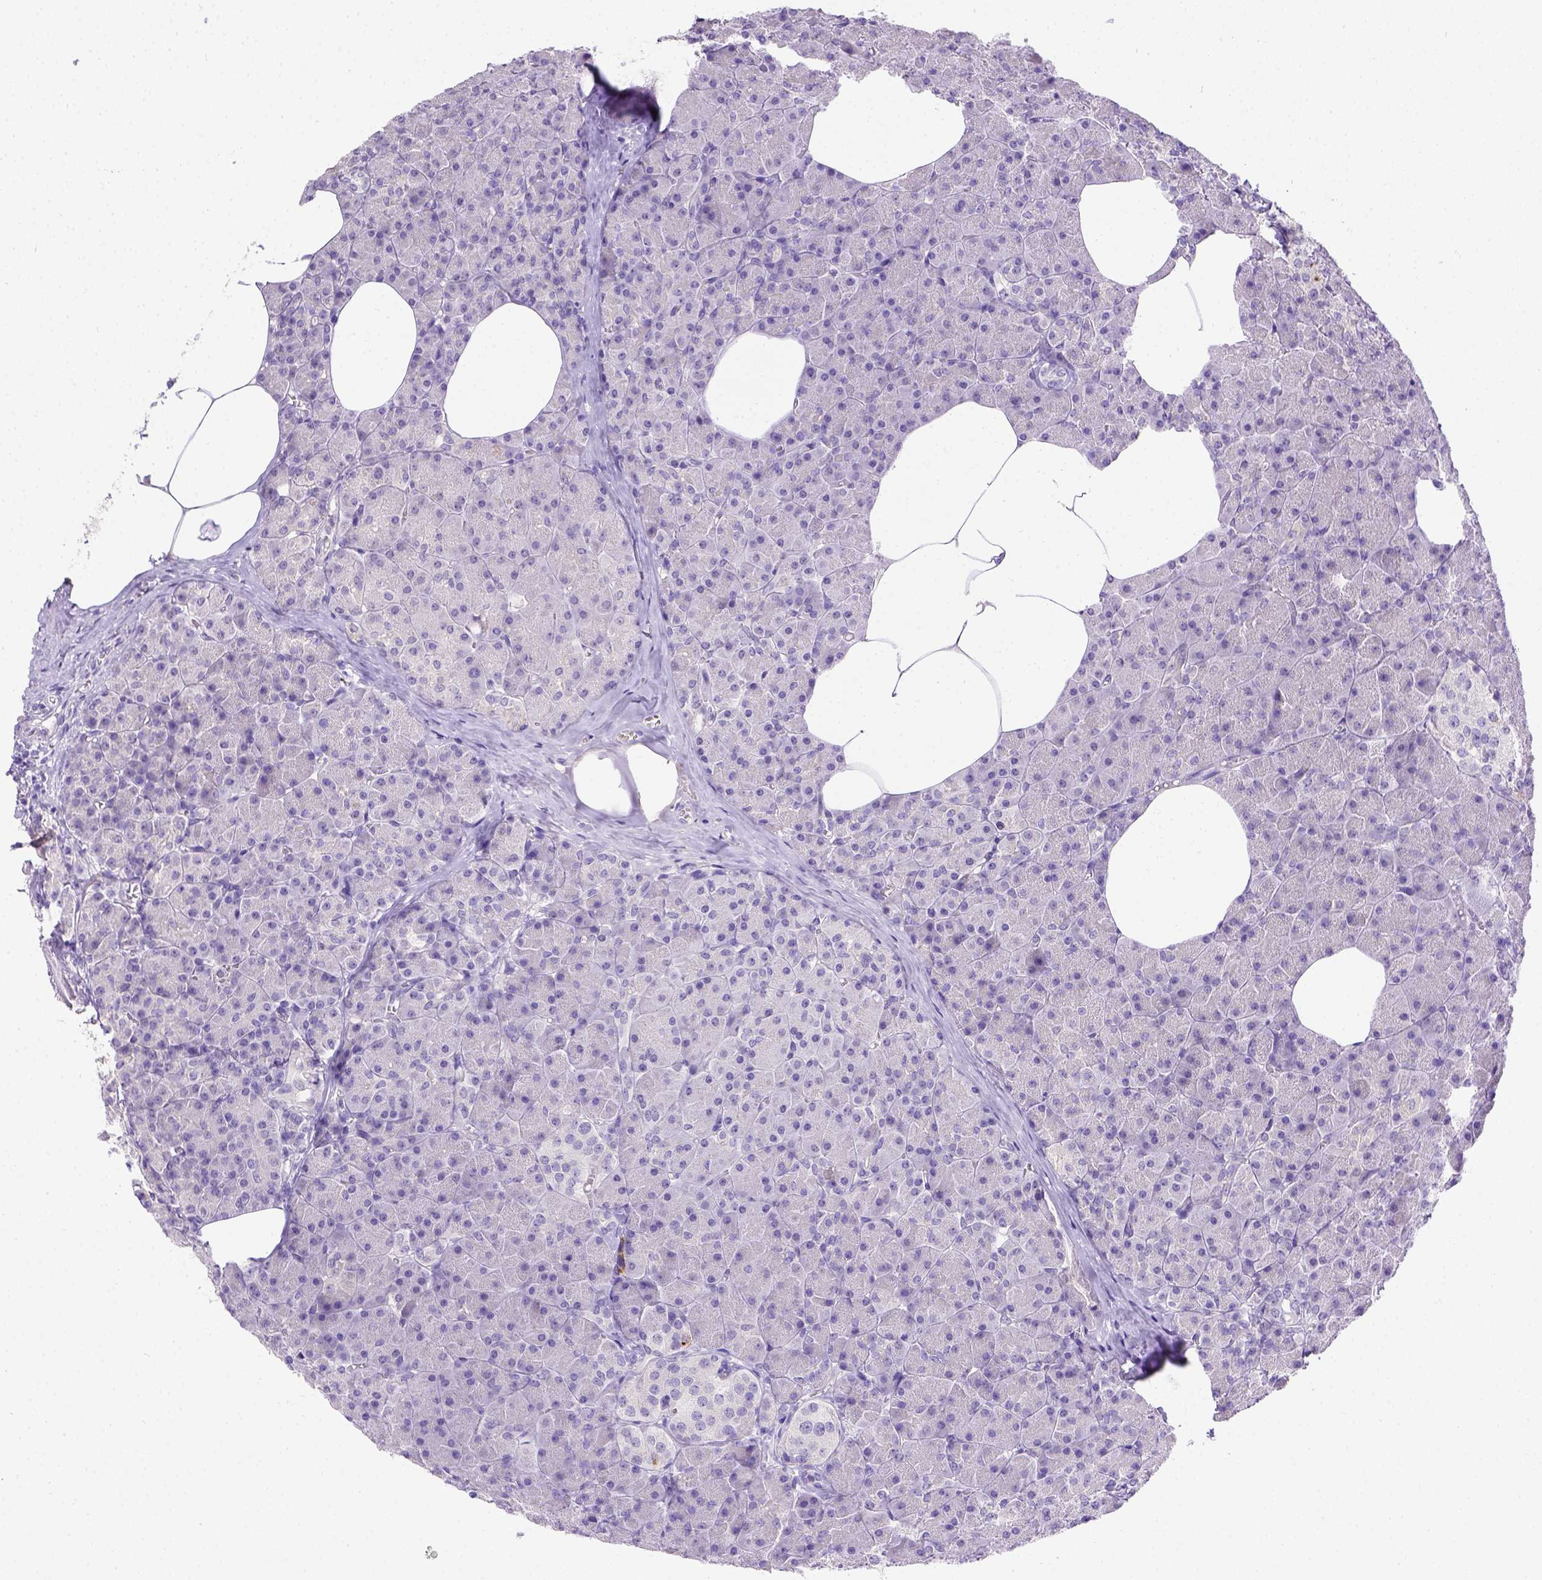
{"staining": {"intensity": "negative", "quantity": "none", "location": "none"}, "tissue": "pancreas", "cell_type": "Exocrine glandular cells", "image_type": "normal", "snomed": [{"axis": "morphology", "description": "Normal tissue, NOS"}, {"axis": "topography", "description": "Pancreas"}], "caption": "A high-resolution image shows IHC staining of normal pancreas, which demonstrates no significant staining in exocrine glandular cells.", "gene": "B3GAT1", "patient": {"sex": "female", "age": 45}}